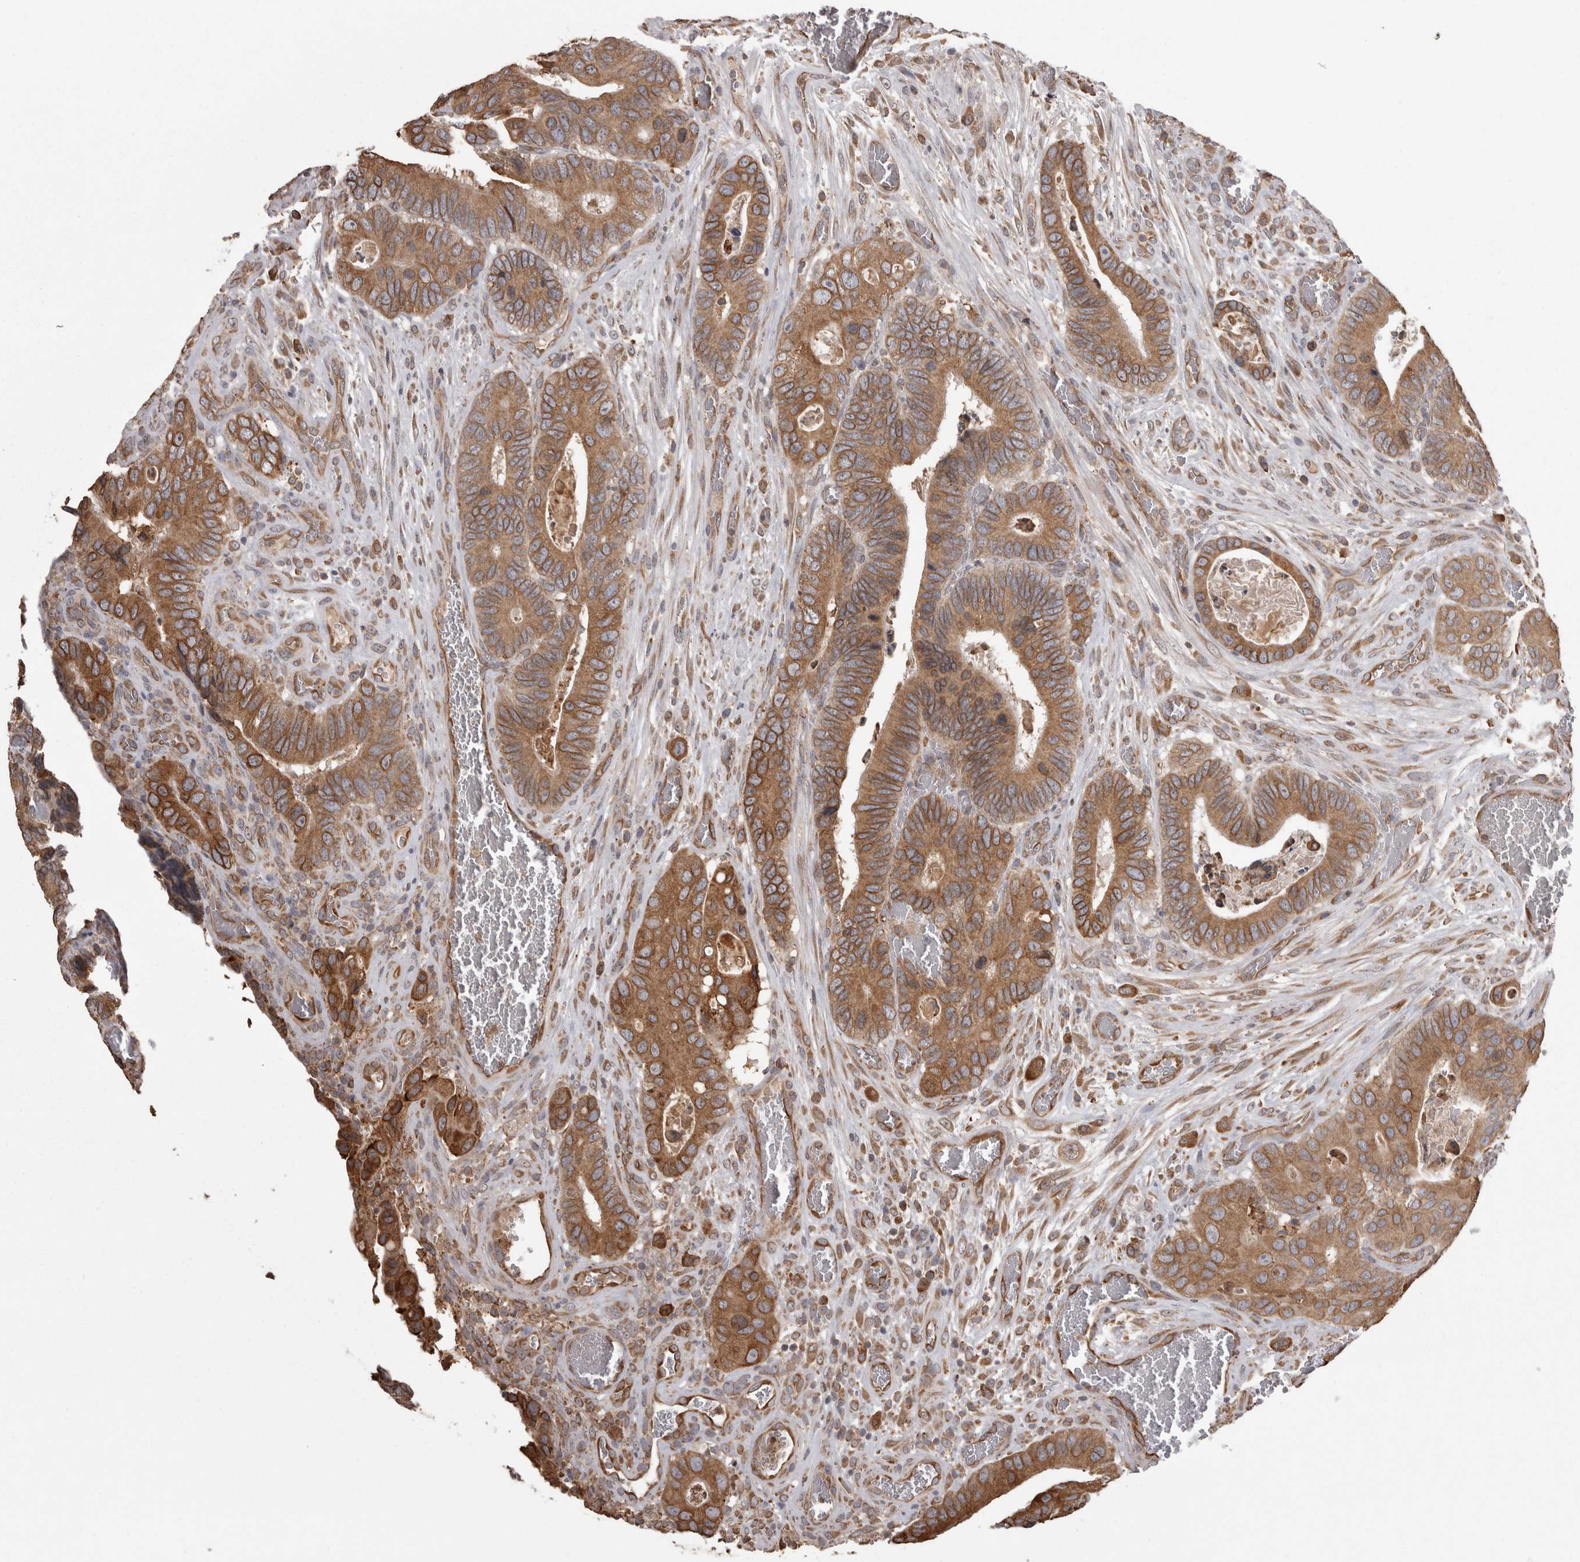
{"staining": {"intensity": "moderate", "quantity": ">75%", "location": "cytoplasmic/membranous"}, "tissue": "colorectal cancer", "cell_type": "Tumor cells", "image_type": "cancer", "snomed": [{"axis": "morphology", "description": "Adenocarcinoma, NOS"}, {"axis": "topography", "description": "Colon"}], "caption": "High-power microscopy captured an immunohistochemistry (IHC) photomicrograph of colorectal adenocarcinoma, revealing moderate cytoplasmic/membranous staining in approximately >75% of tumor cells.", "gene": "PON2", "patient": {"sex": "male", "age": 72}}